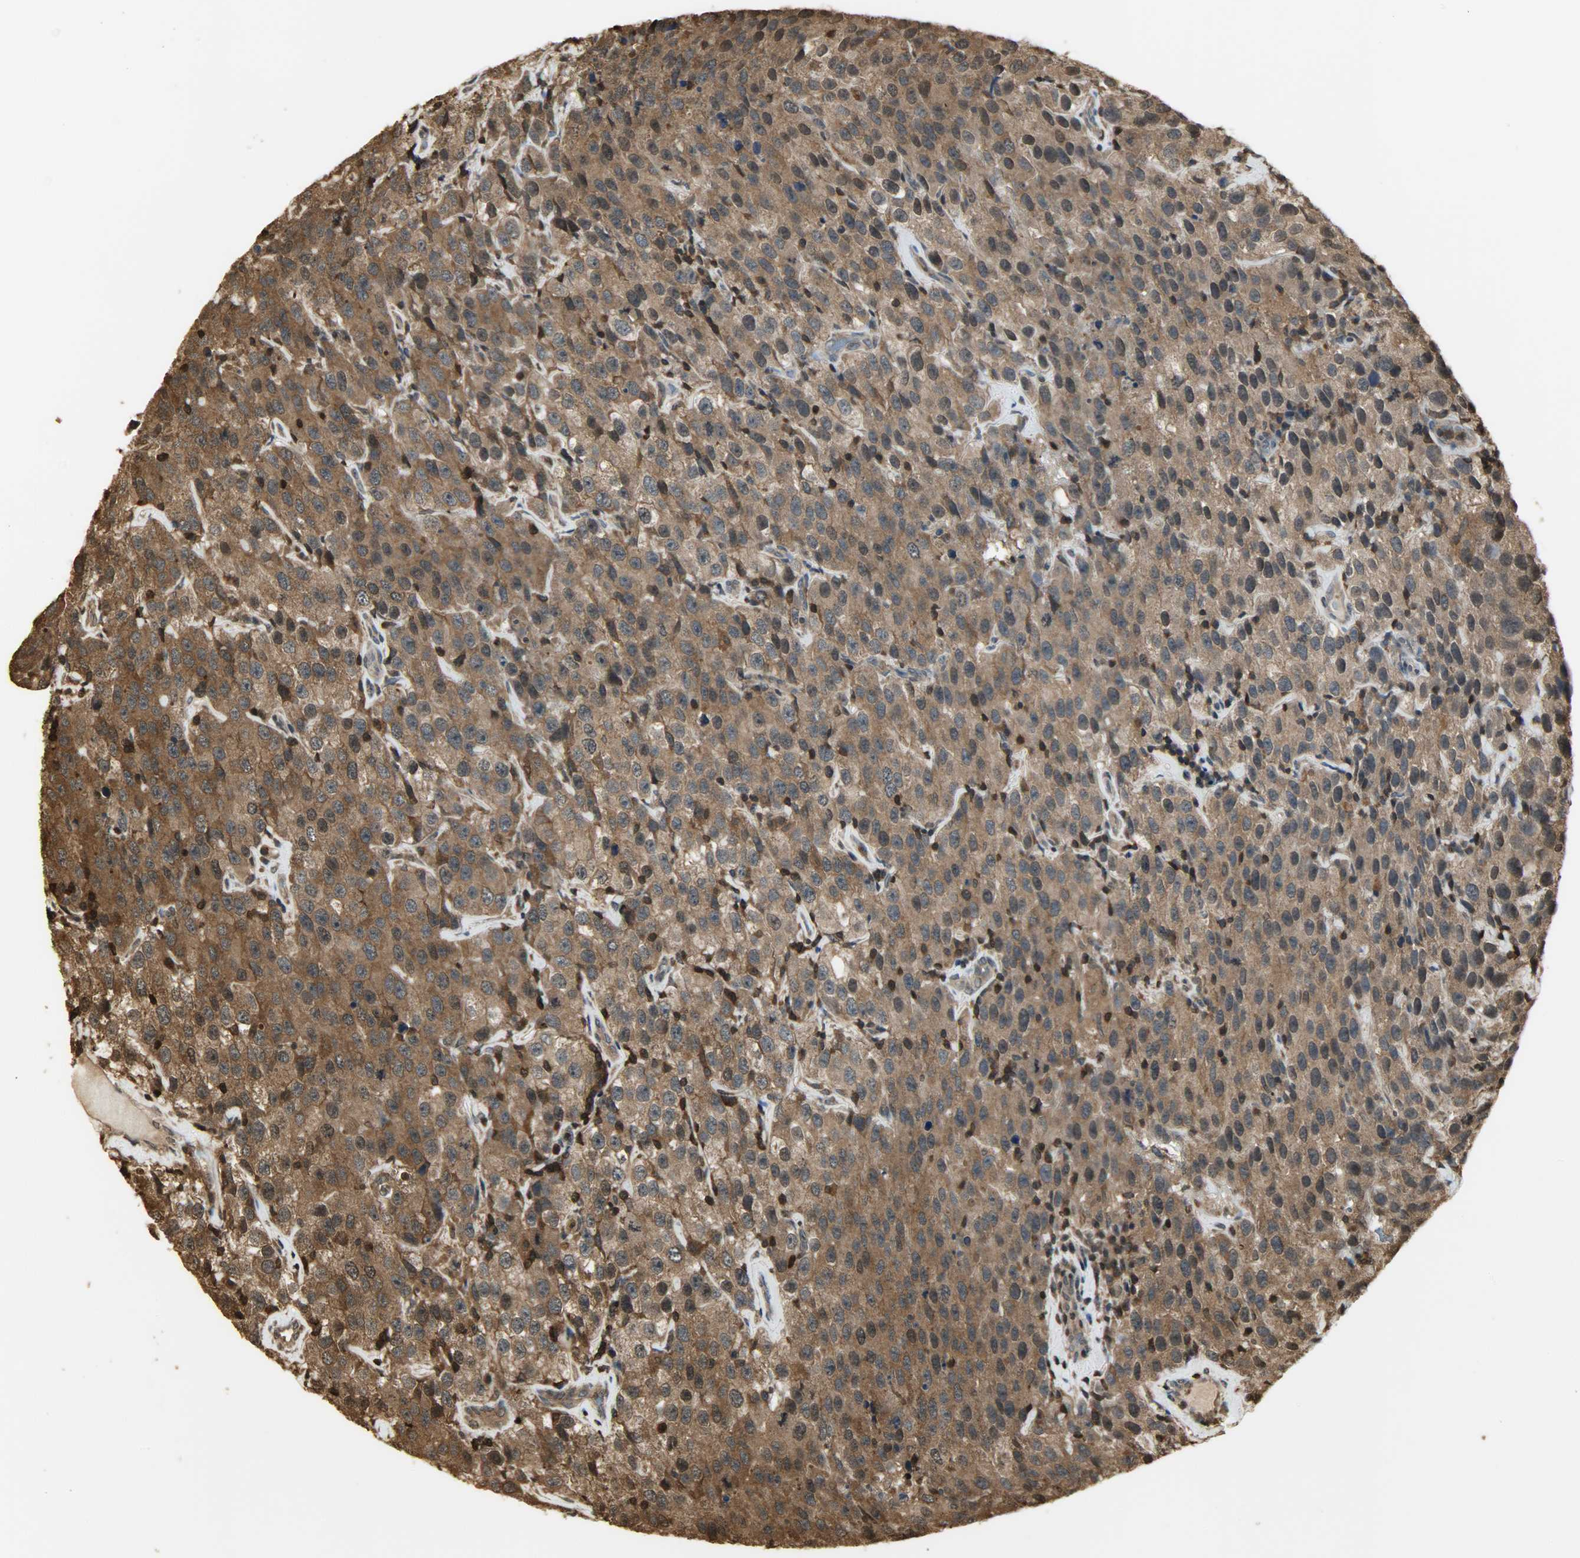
{"staining": {"intensity": "strong", "quantity": ">75%", "location": "cytoplasmic/membranous,nuclear"}, "tissue": "testis cancer", "cell_type": "Tumor cells", "image_type": "cancer", "snomed": [{"axis": "morphology", "description": "Seminoma, NOS"}, {"axis": "topography", "description": "Testis"}], "caption": "DAB immunohistochemical staining of testis cancer displays strong cytoplasmic/membranous and nuclear protein staining in about >75% of tumor cells.", "gene": "YWHAZ", "patient": {"sex": "male", "age": 52}}